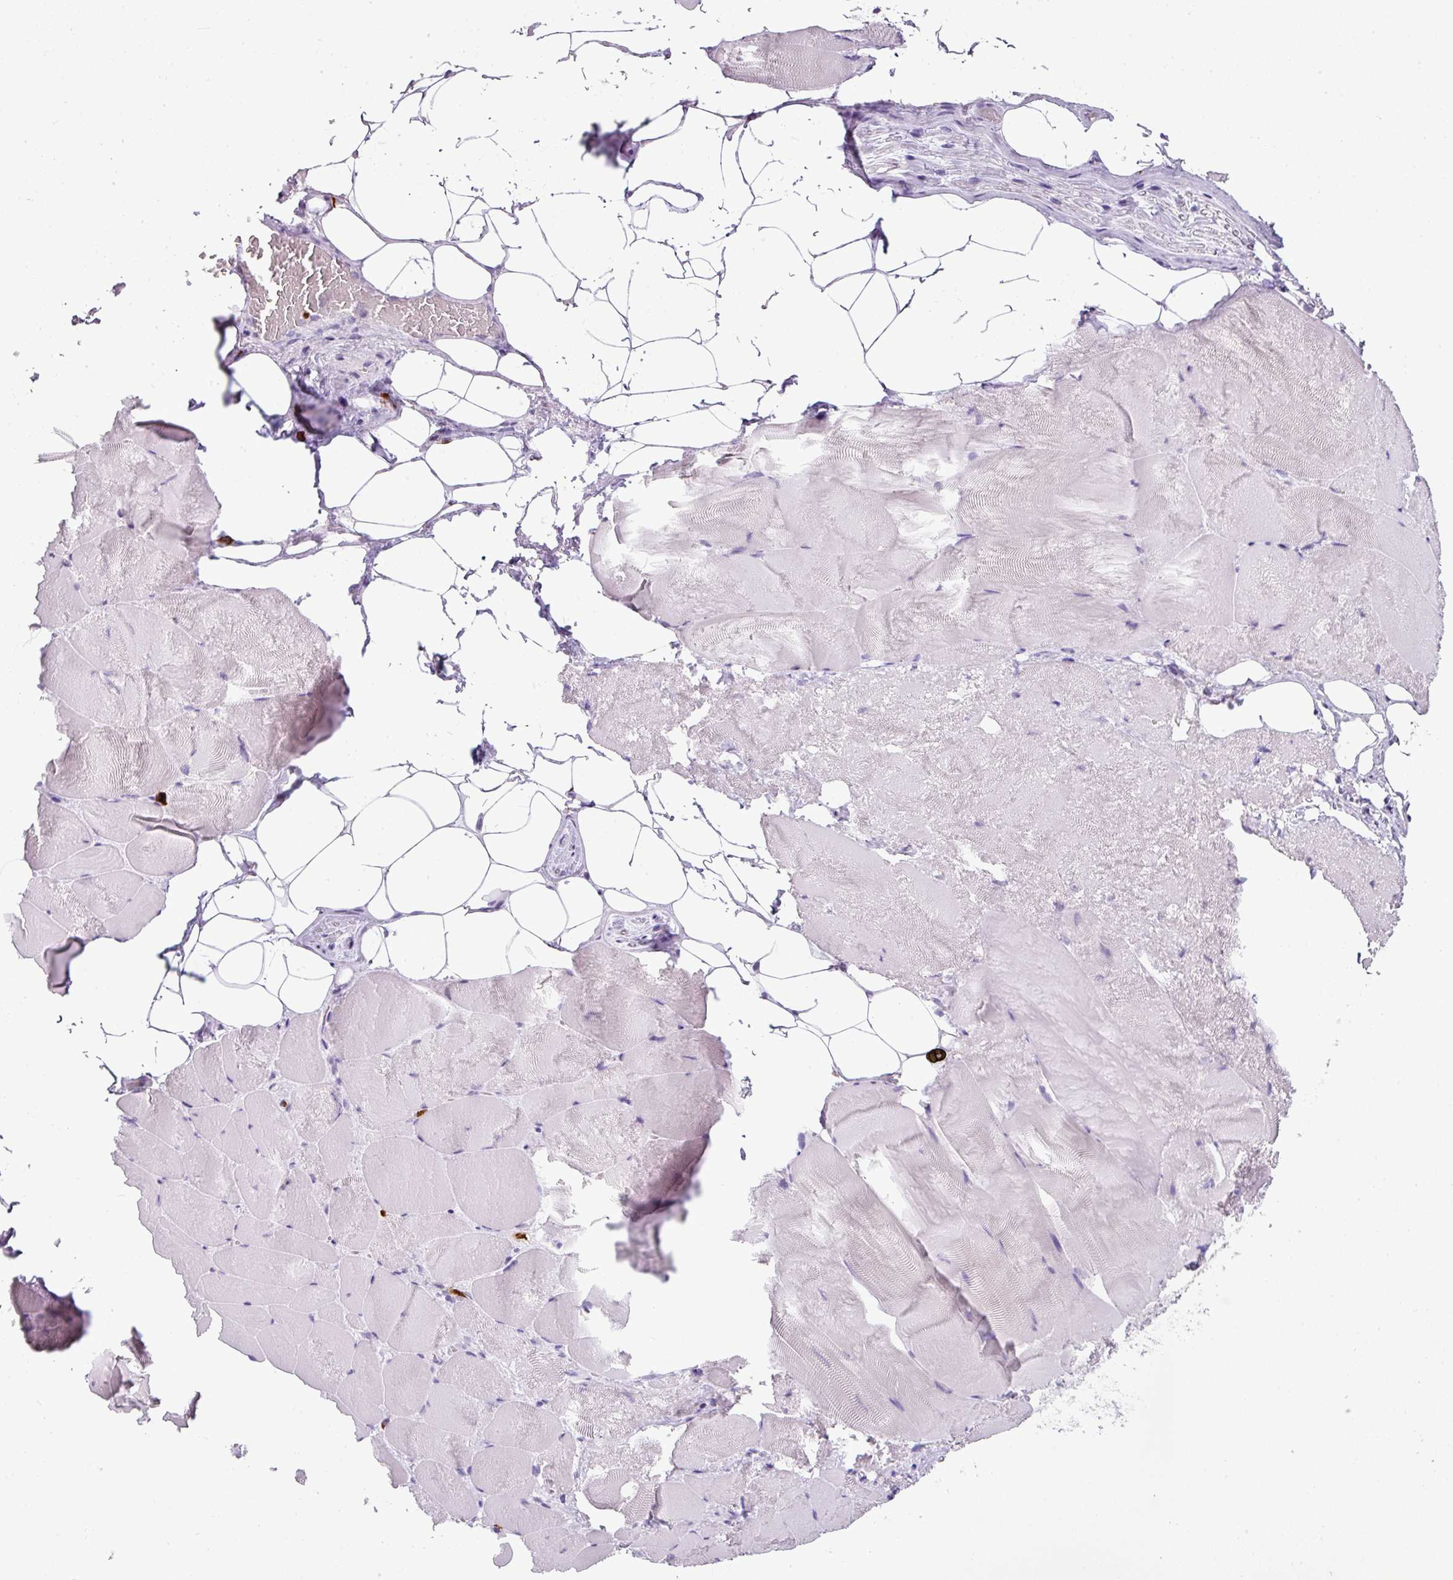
{"staining": {"intensity": "negative", "quantity": "none", "location": "none"}, "tissue": "skeletal muscle", "cell_type": "Myocytes", "image_type": "normal", "snomed": [{"axis": "morphology", "description": "Normal tissue, NOS"}, {"axis": "topography", "description": "Skeletal muscle"}], "caption": "IHC image of benign skeletal muscle stained for a protein (brown), which exhibits no positivity in myocytes.", "gene": "CTSG", "patient": {"sex": "female", "age": 64}}